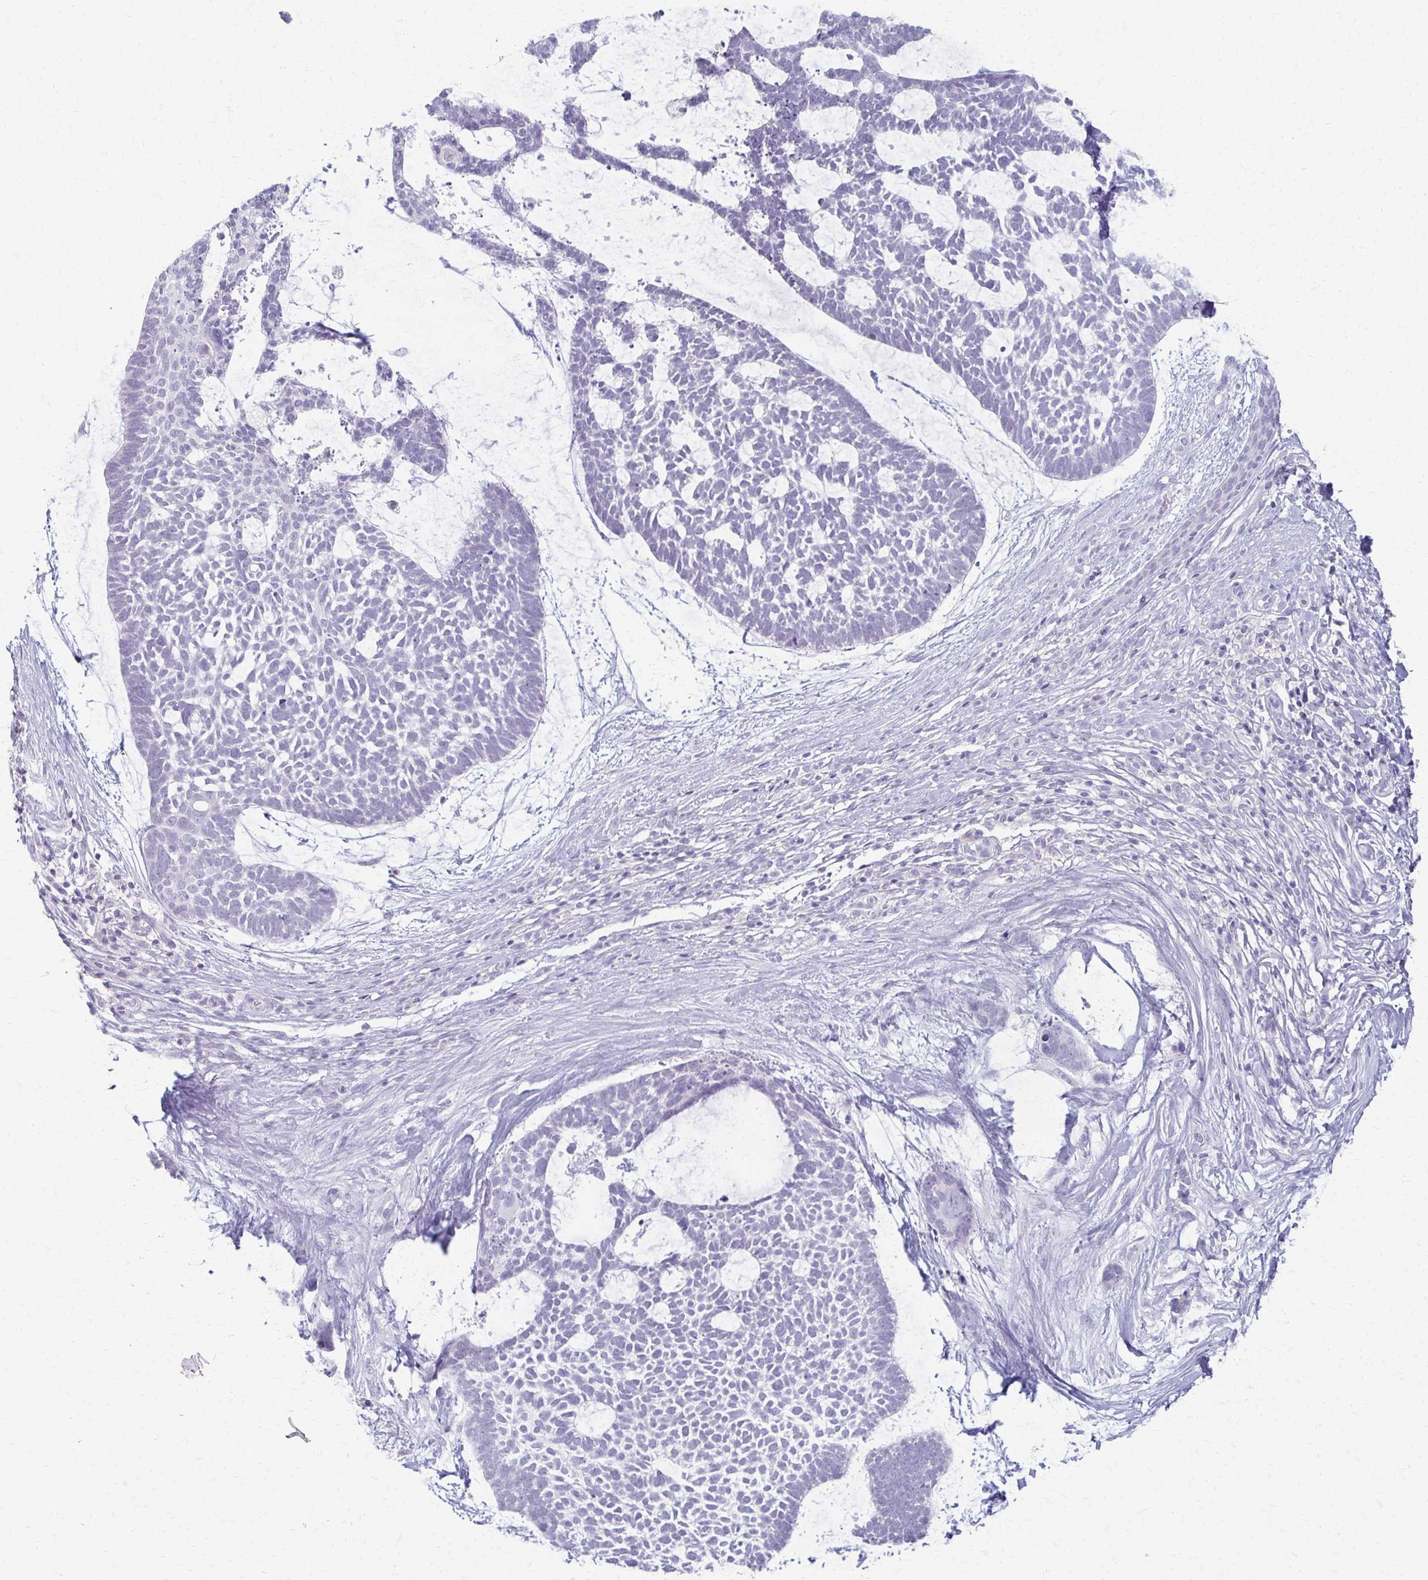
{"staining": {"intensity": "negative", "quantity": "none", "location": "none"}, "tissue": "skin cancer", "cell_type": "Tumor cells", "image_type": "cancer", "snomed": [{"axis": "morphology", "description": "Basal cell carcinoma"}, {"axis": "topography", "description": "Skin"}], "caption": "IHC photomicrograph of skin cancer stained for a protein (brown), which shows no staining in tumor cells.", "gene": "FCGR2B", "patient": {"sex": "male", "age": 64}}